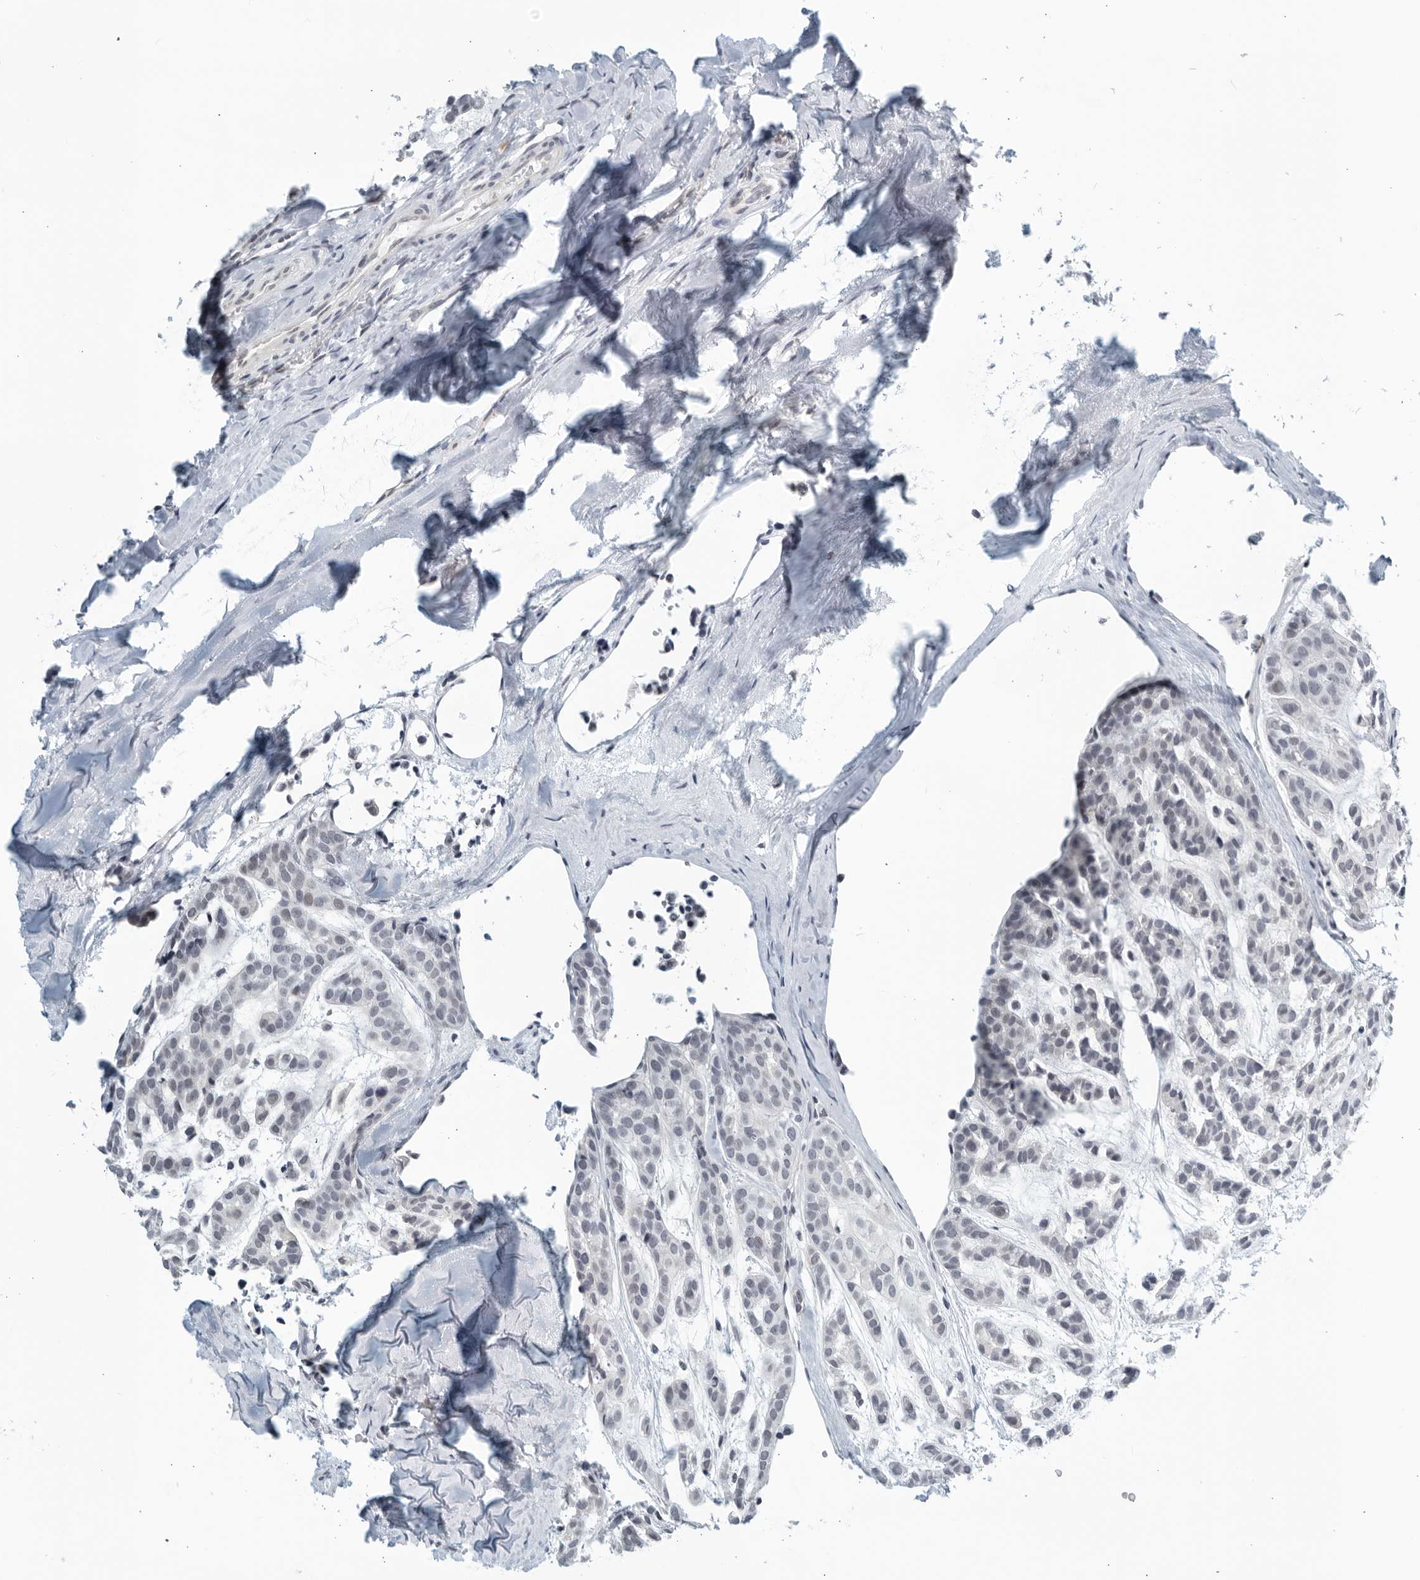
{"staining": {"intensity": "negative", "quantity": "none", "location": "none"}, "tissue": "head and neck cancer", "cell_type": "Tumor cells", "image_type": "cancer", "snomed": [{"axis": "morphology", "description": "Adenocarcinoma, NOS"}, {"axis": "morphology", "description": "Adenoma, NOS"}, {"axis": "topography", "description": "Head-Neck"}], "caption": "This is an immunohistochemistry micrograph of human adenocarcinoma (head and neck). There is no positivity in tumor cells.", "gene": "KLK7", "patient": {"sex": "female", "age": 55}}